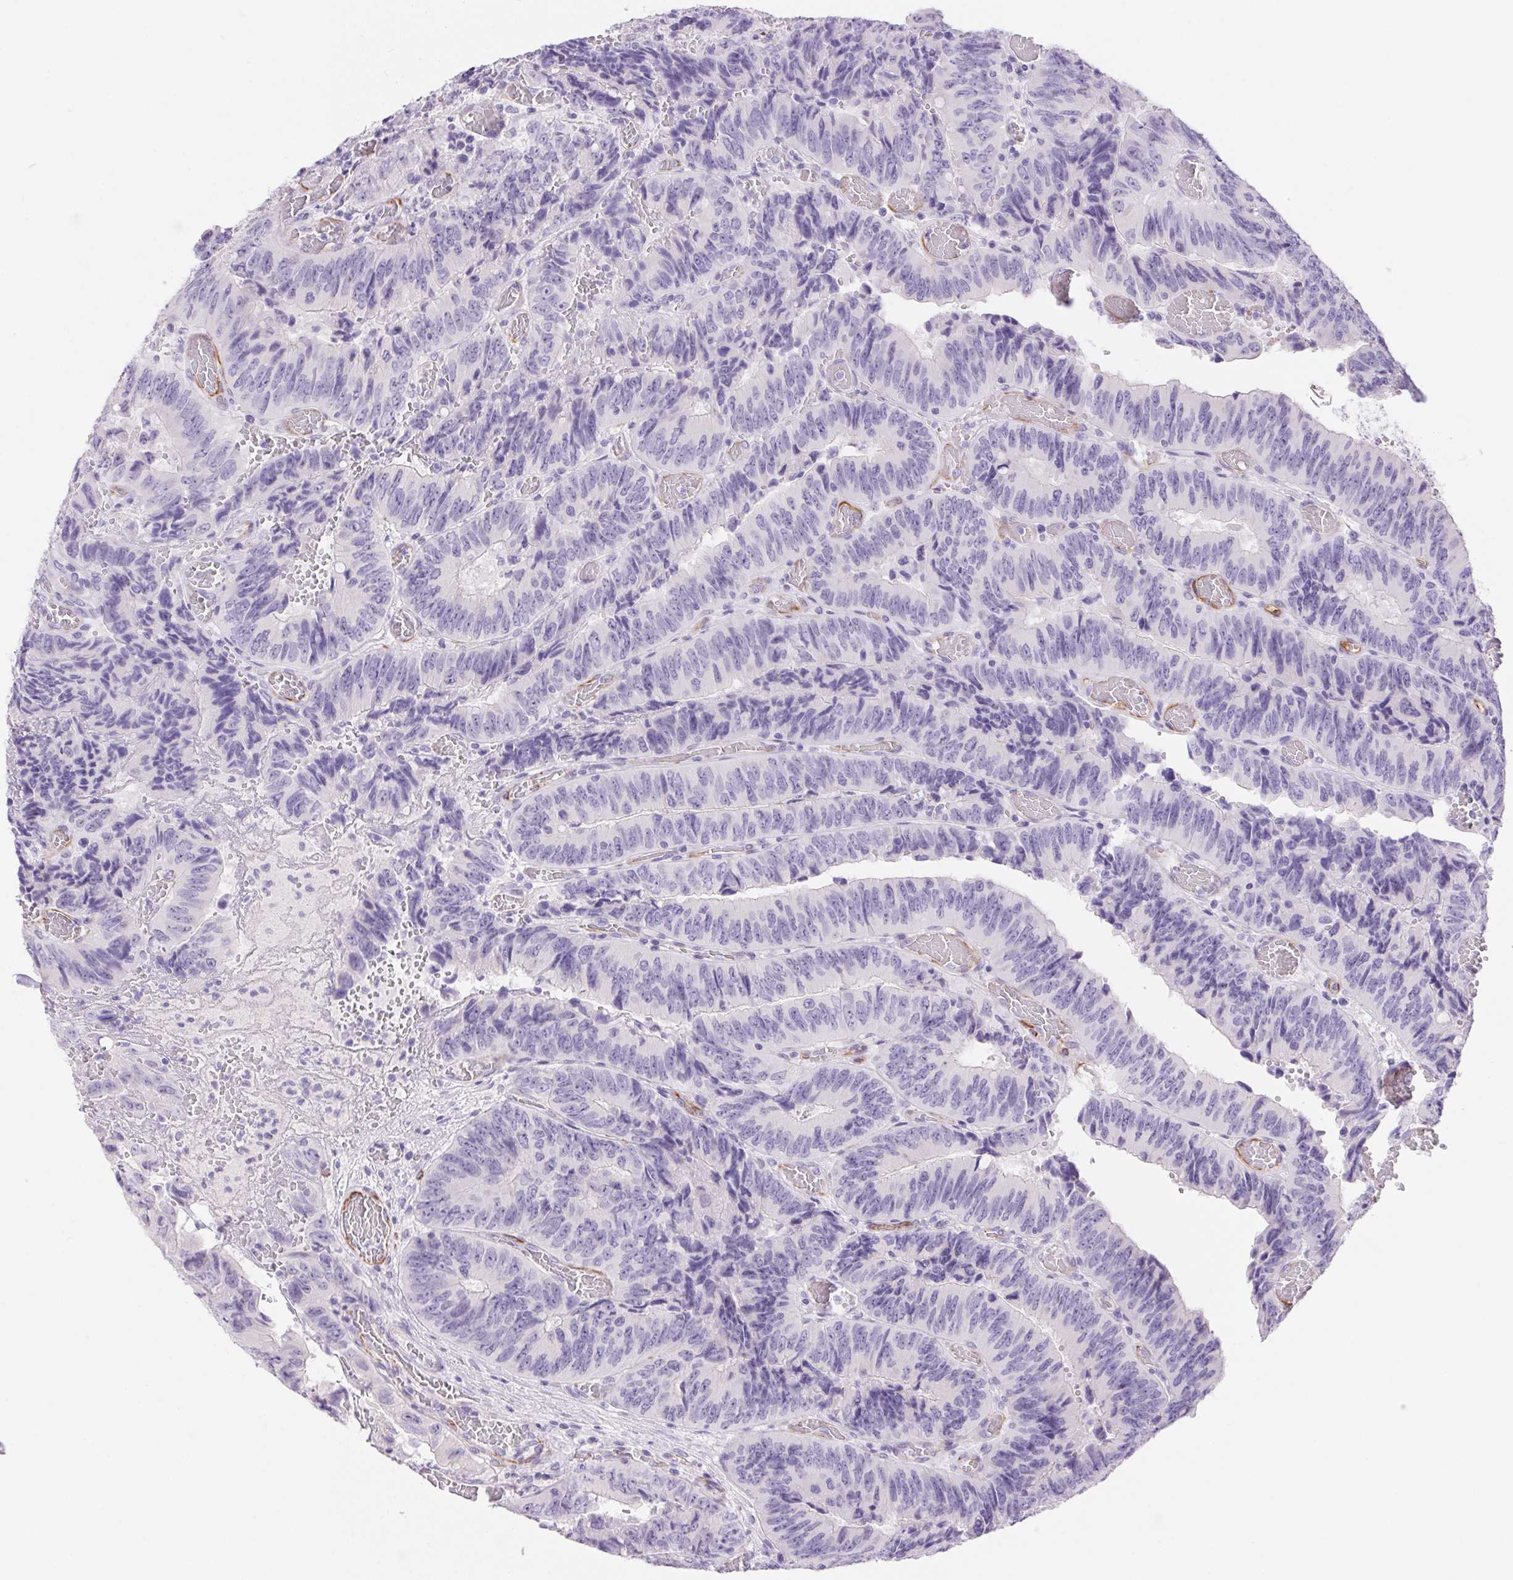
{"staining": {"intensity": "negative", "quantity": "none", "location": "none"}, "tissue": "colorectal cancer", "cell_type": "Tumor cells", "image_type": "cancer", "snomed": [{"axis": "morphology", "description": "Adenocarcinoma, NOS"}, {"axis": "topography", "description": "Colon"}], "caption": "The image shows no staining of tumor cells in colorectal cancer.", "gene": "ERP27", "patient": {"sex": "female", "age": 84}}